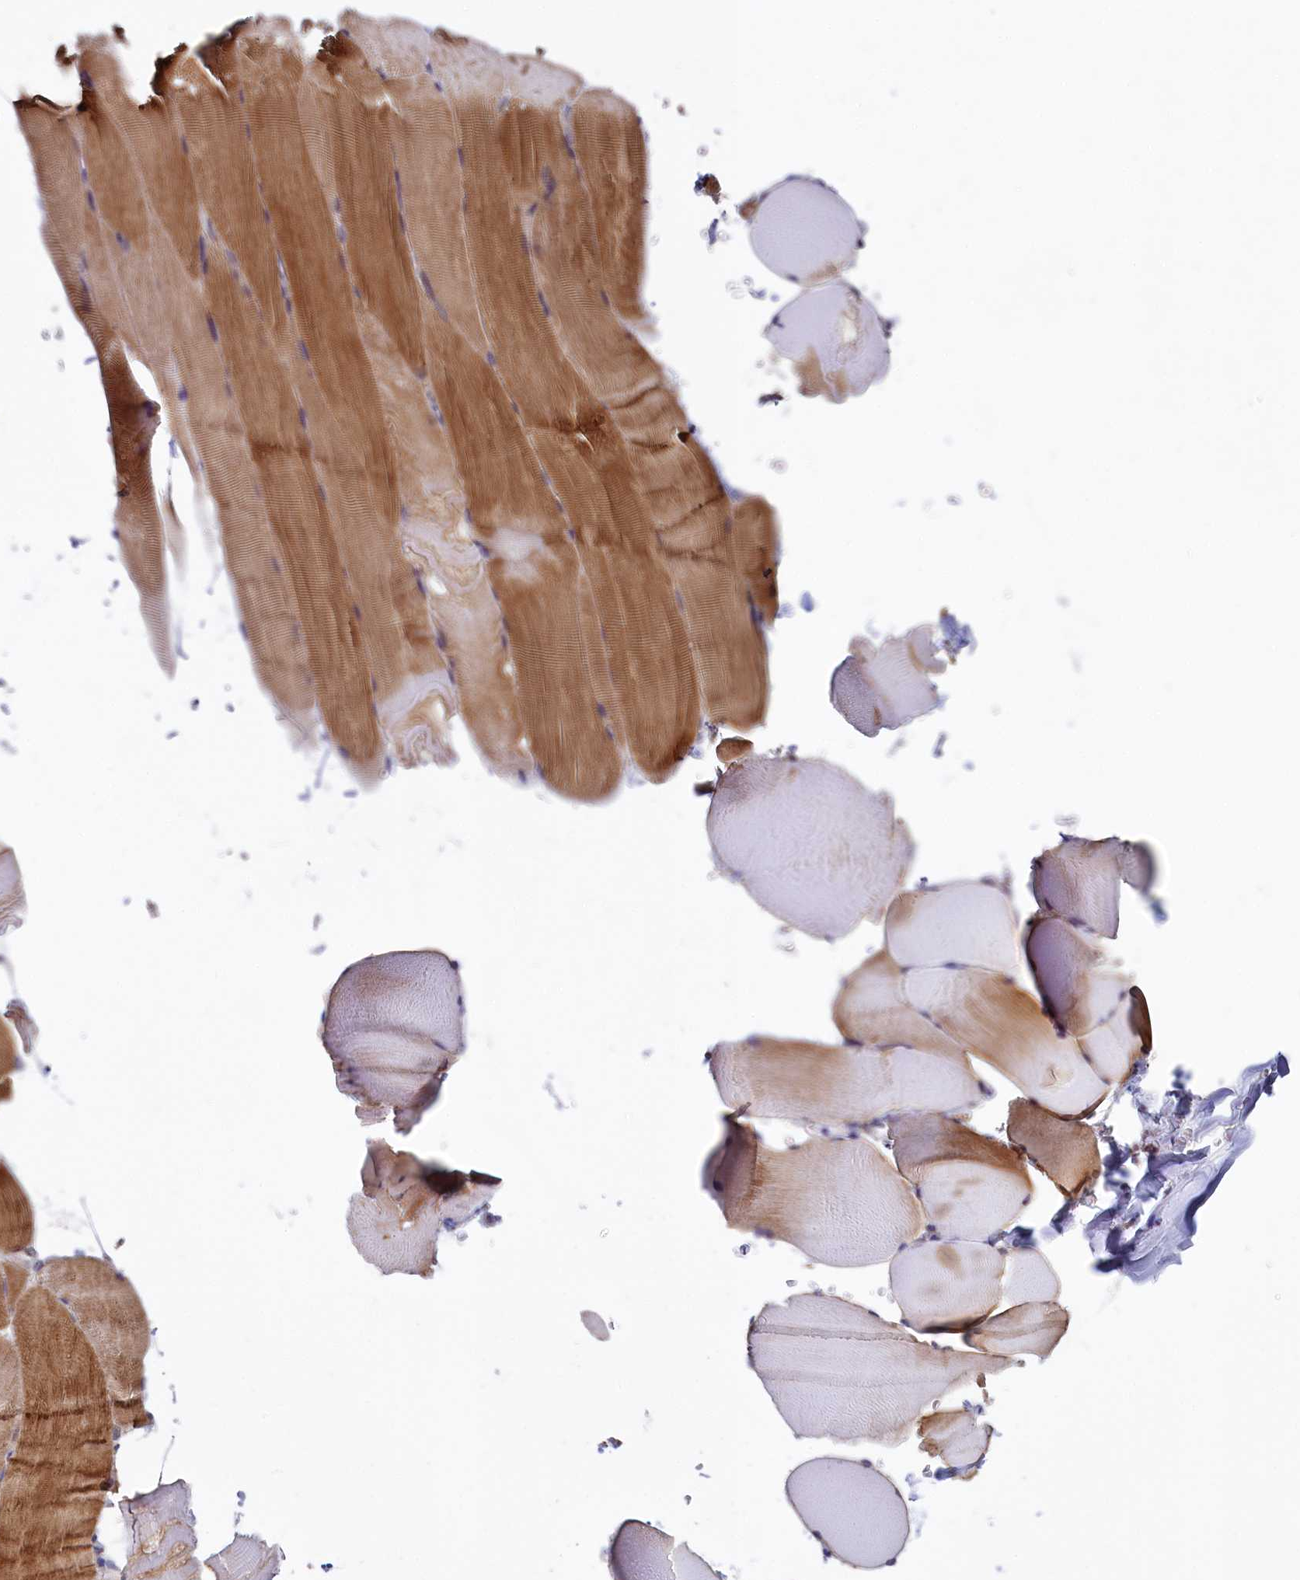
{"staining": {"intensity": "moderate", "quantity": ">75%", "location": "cytoplasmic/membranous"}, "tissue": "skeletal muscle", "cell_type": "Myocytes", "image_type": "normal", "snomed": [{"axis": "morphology", "description": "Normal tissue, NOS"}, {"axis": "topography", "description": "Skeletal muscle"}, {"axis": "topography", "description": "Parathyroid gland"}], "caption": "High-power microscopy captured an immunohistochemistry (IHC) photomicrograph of unremarkable skeletal muscle, revealing moderate cytoplasmic/membranous positivity in approximately >75% of myocytes.", "gene": "TIGD4", "patient": {"sex": "female", "age": 37}}